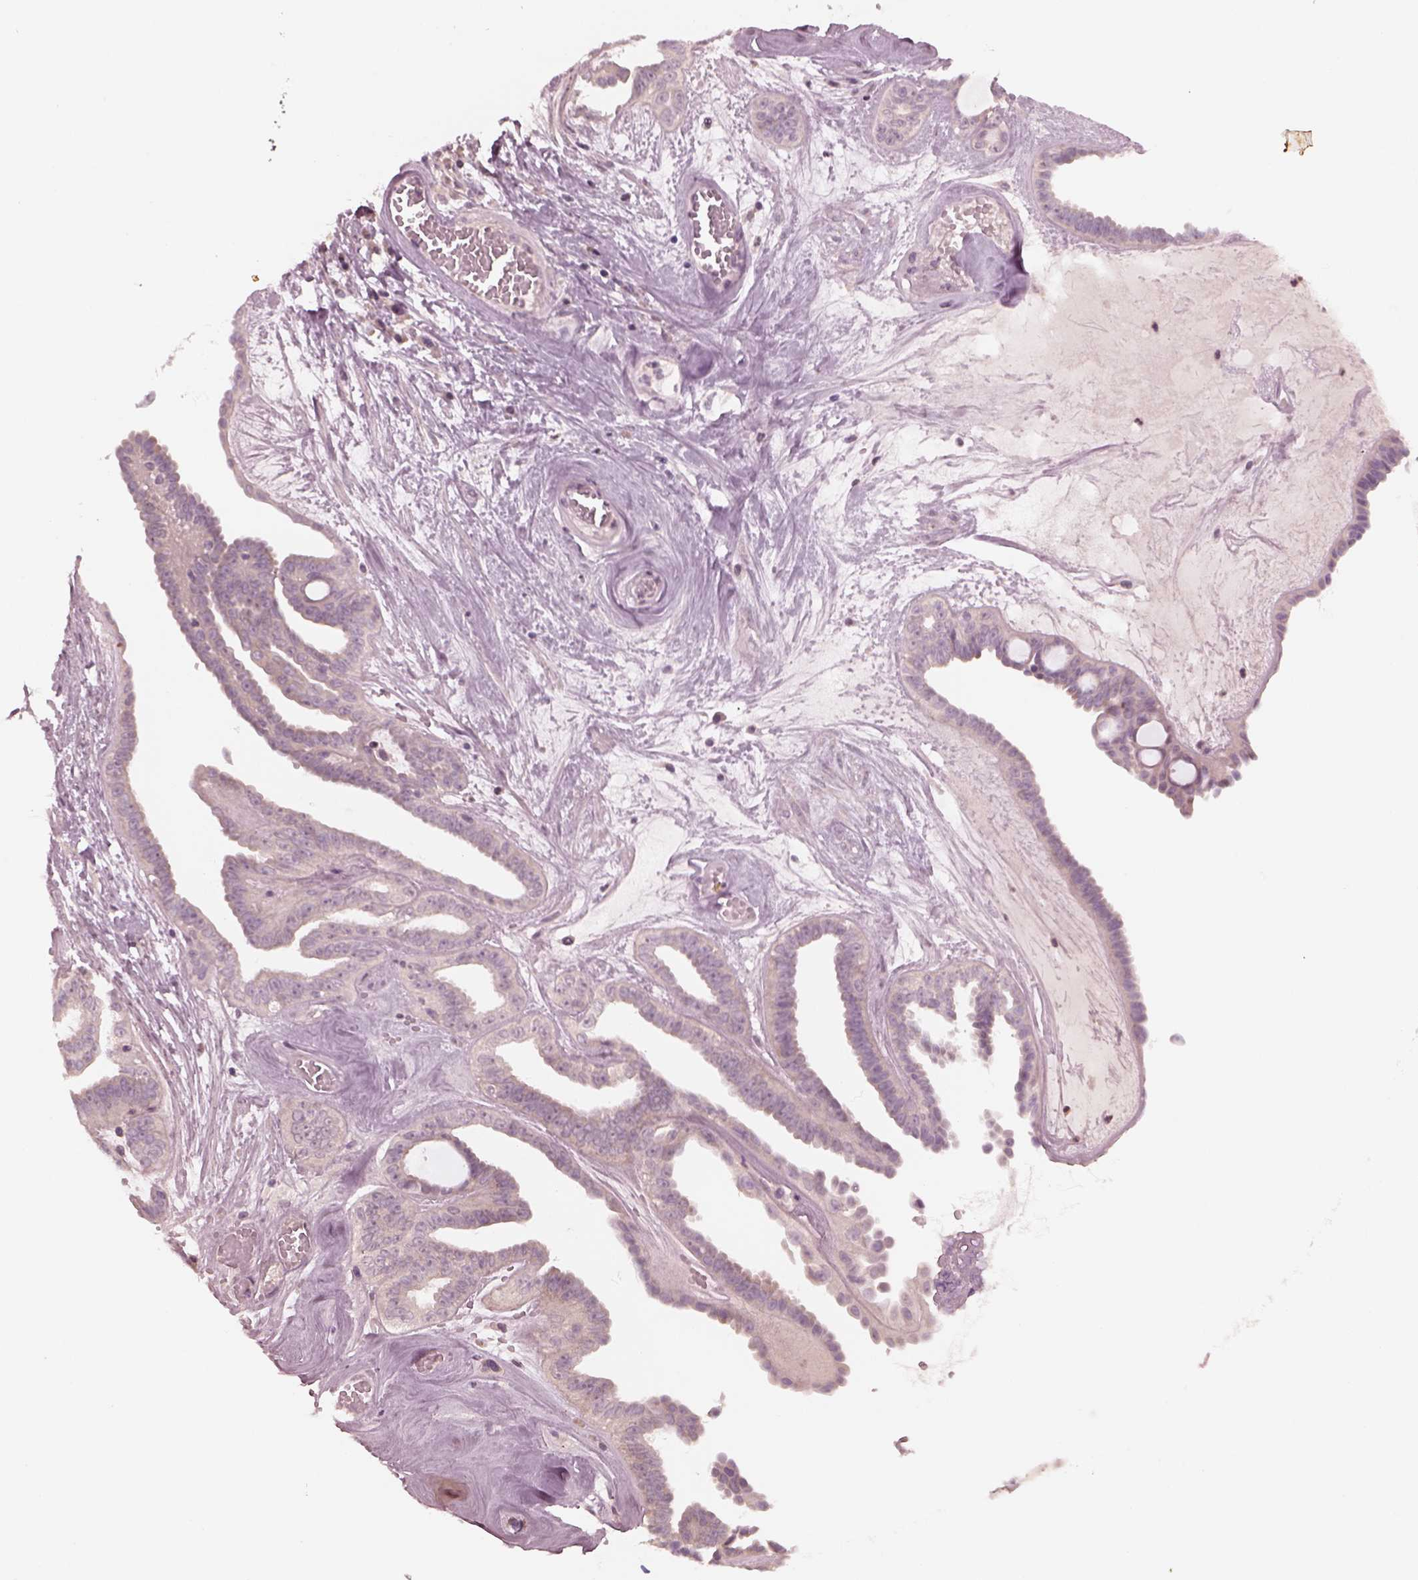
{"staining": {"intensity": "negative", "quantity": "none", "location": "none"}, "tissue": "ovarian cancer", "cell_type": "Tumor cells", "image_type": "cancer", "snomed": [{"axis": "morphology", "description": "Cystadenocarcinoma, serous, NOS"}, {"axis": "topography", "description": "Ovary"}], "caption": "This image is of ovarian cancer stained with immunohistochemistry (IHC) to label a protein in brown with the nuclei are counter-stained blue. There is no positivity in tumor cells. (Brightfield microscopy of DAB IHC at high magnification).", "gene": "RGS7", "patient": {"sex": "female", "age": 71}}